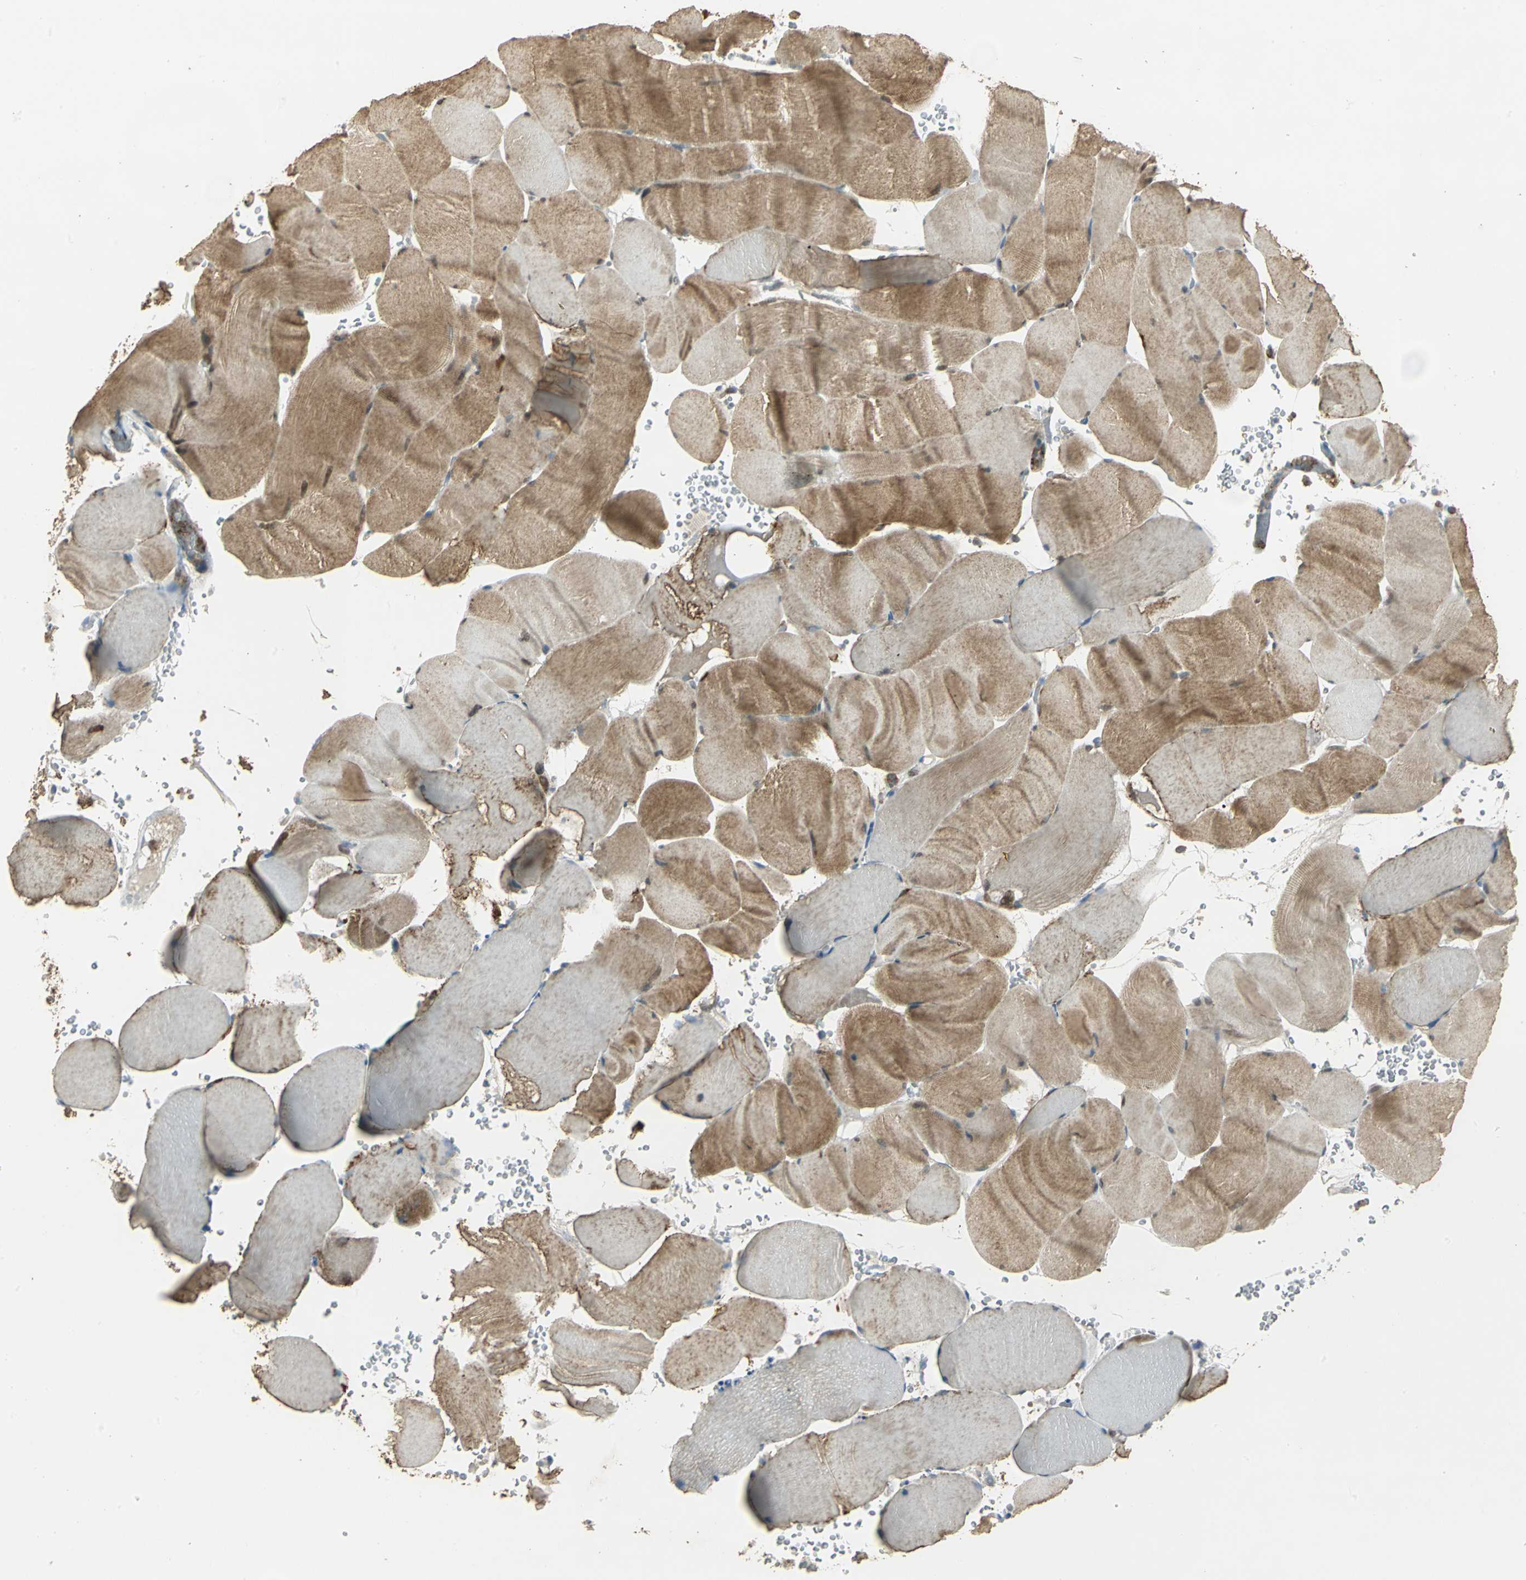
{"staining": {"intensity": "moderate", "quantity": ">75%", "location": "cytoplasmic/membranous,nuclear"}, "tissue": "skeletal muscle", "cell_type": "Myocytes", "image_type": "normal", "snomed": [{"axis": "morphology", "description": "Normal tissue, NOS"}, {"axis": "topography", "description": "Skeletal muscle"}], "caption": "Protein analysis of unremarkable skeletal muscle displays moderate cytoplasmic/membranous,nuclear expression in approximately >75% of myocytes.", "gene": "TM9SF2", "patient": {"sex": "male", "age": 62}}